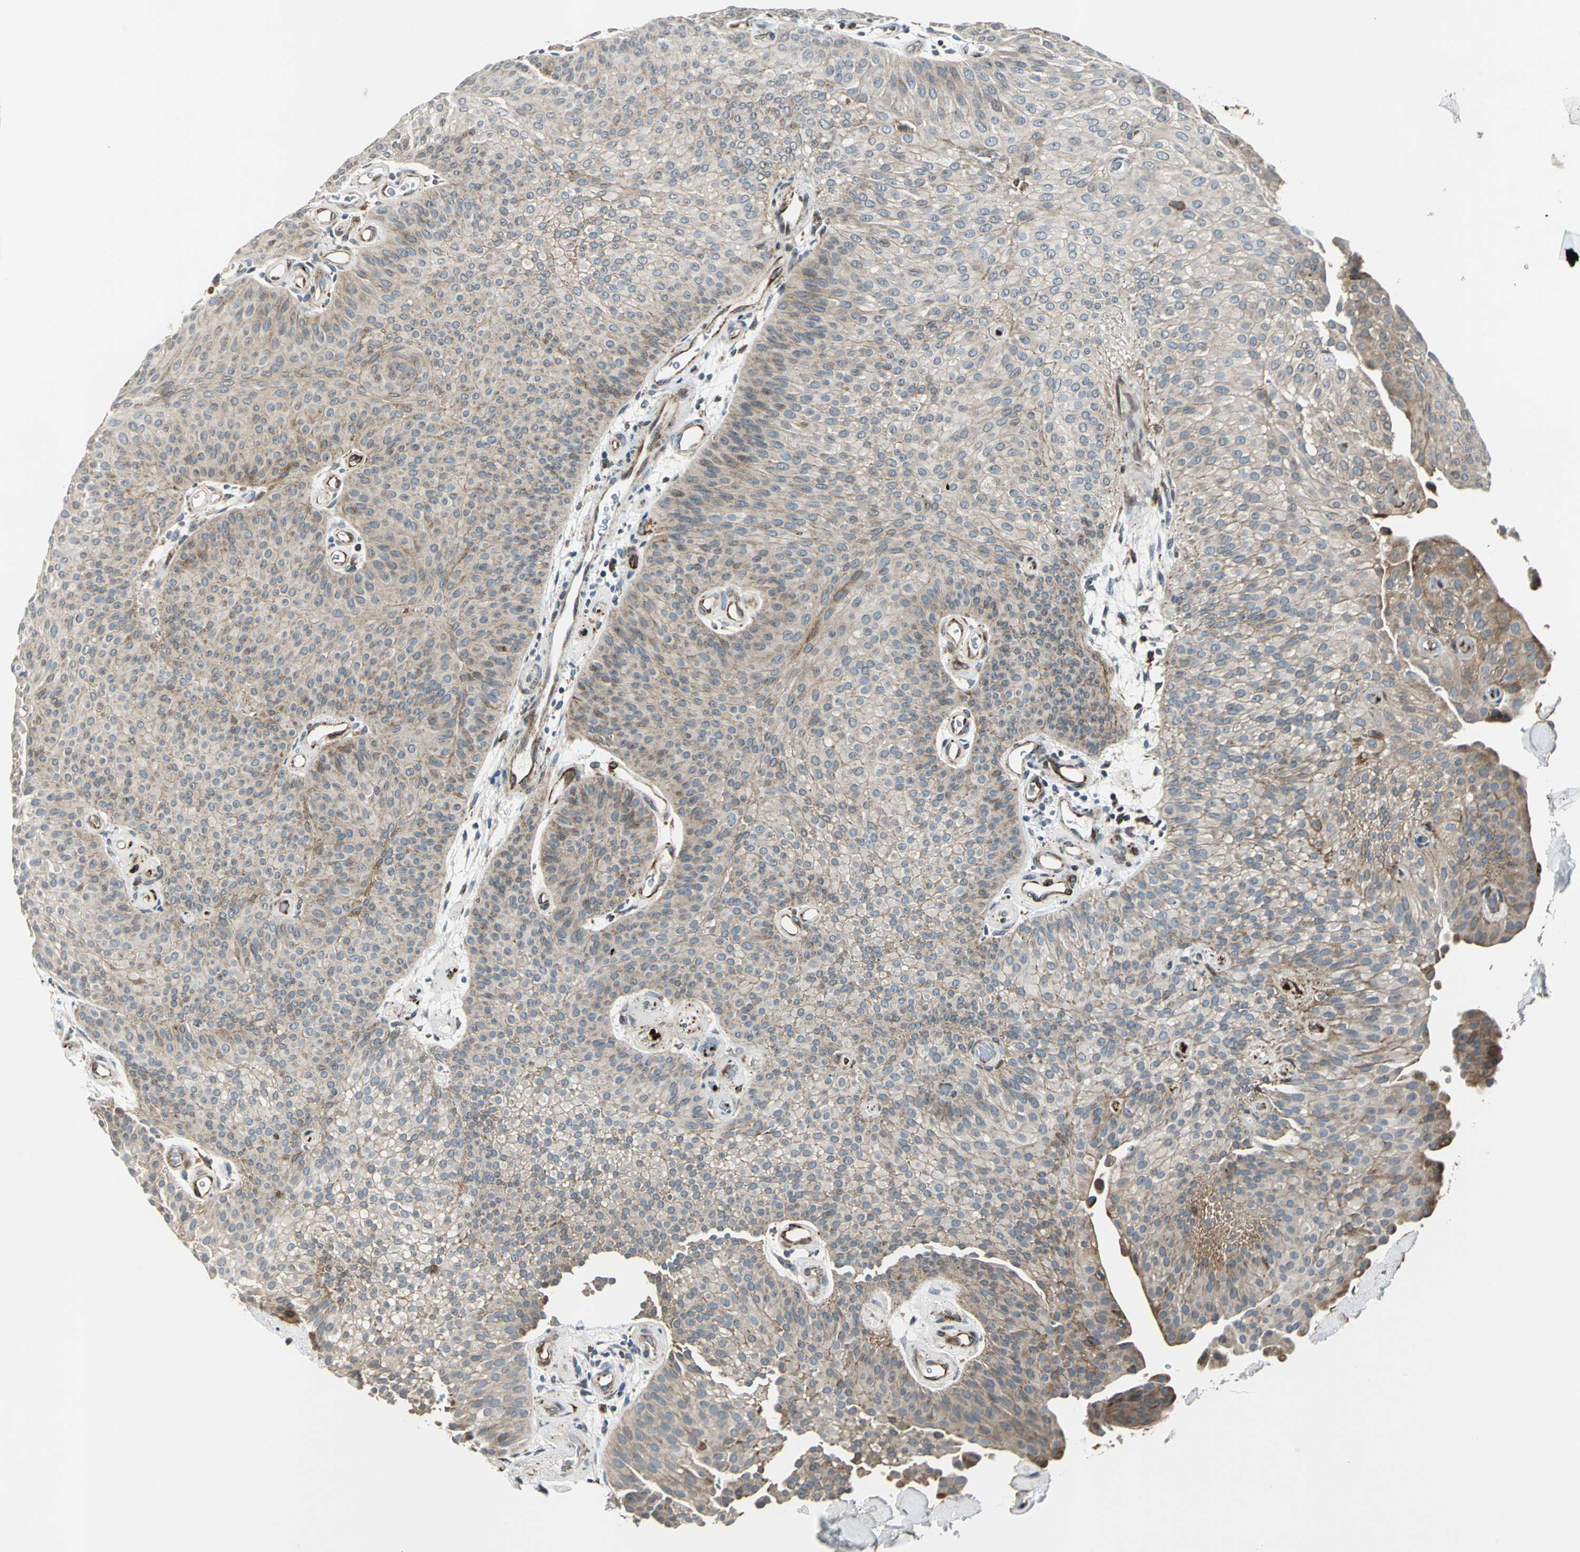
{"staining": {"intensity": "moderate", "quantity": ">75%", "location": "cytoplasmic/membranous"}, "tissue": "urothelial cancer", "cell_type": "Tumor cells", "image_type": "cancer", "snomed": [{"axis": "morphology", "description": "Urothelial carcinoma, Low grade"}, {"axis": "topography", "description": "Urinary bladder"}], "caption": "An image showing moderate cytoplasmic/membranous staining in about >75% of tumor cells in urothelial carcinoma (low-grade), as visualized by brown immunohistochemical staining.", "gene": "HTATIP2", "patient": {"sex": "female", "age": 60}}